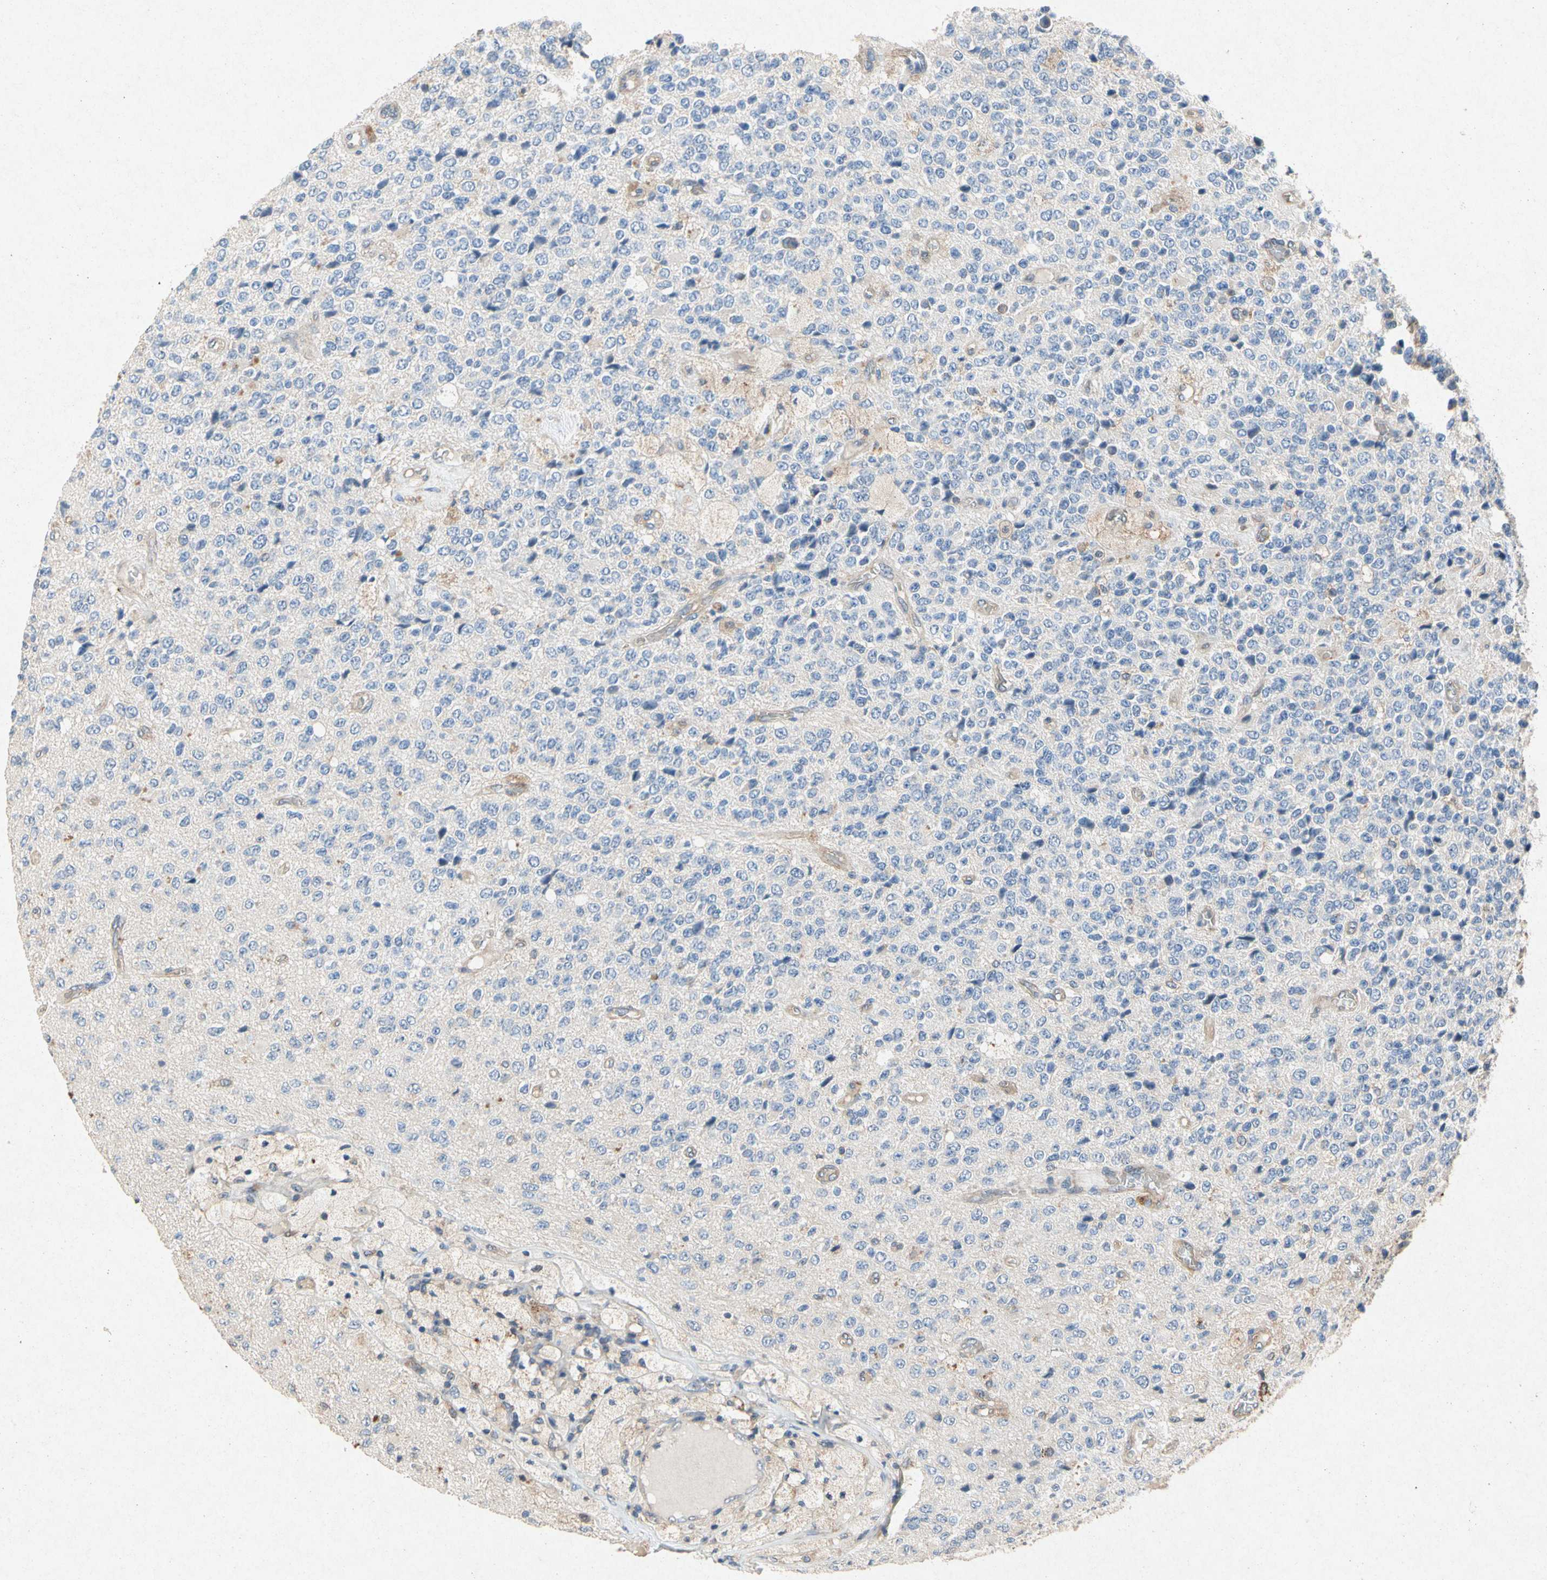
{"staining": {"intensity": "negative", "quantity": "none", "location": "none"}, "tissue": "glioma", "cell_type": "Tumor cells", "image_type": "cancer", "snomed": [{"axis": "morphology", "description": "Glioma, malignant, High grade"}, {"axis": "topography", "description": "pancreas cauda"}], "caption": "Malignant glioma (high-grade) was stained to show a protein in brown. There is no significant staining in tumor cells.", "gene": "RPS6KA1", "patient": {"sex": "male", "age": 60}}